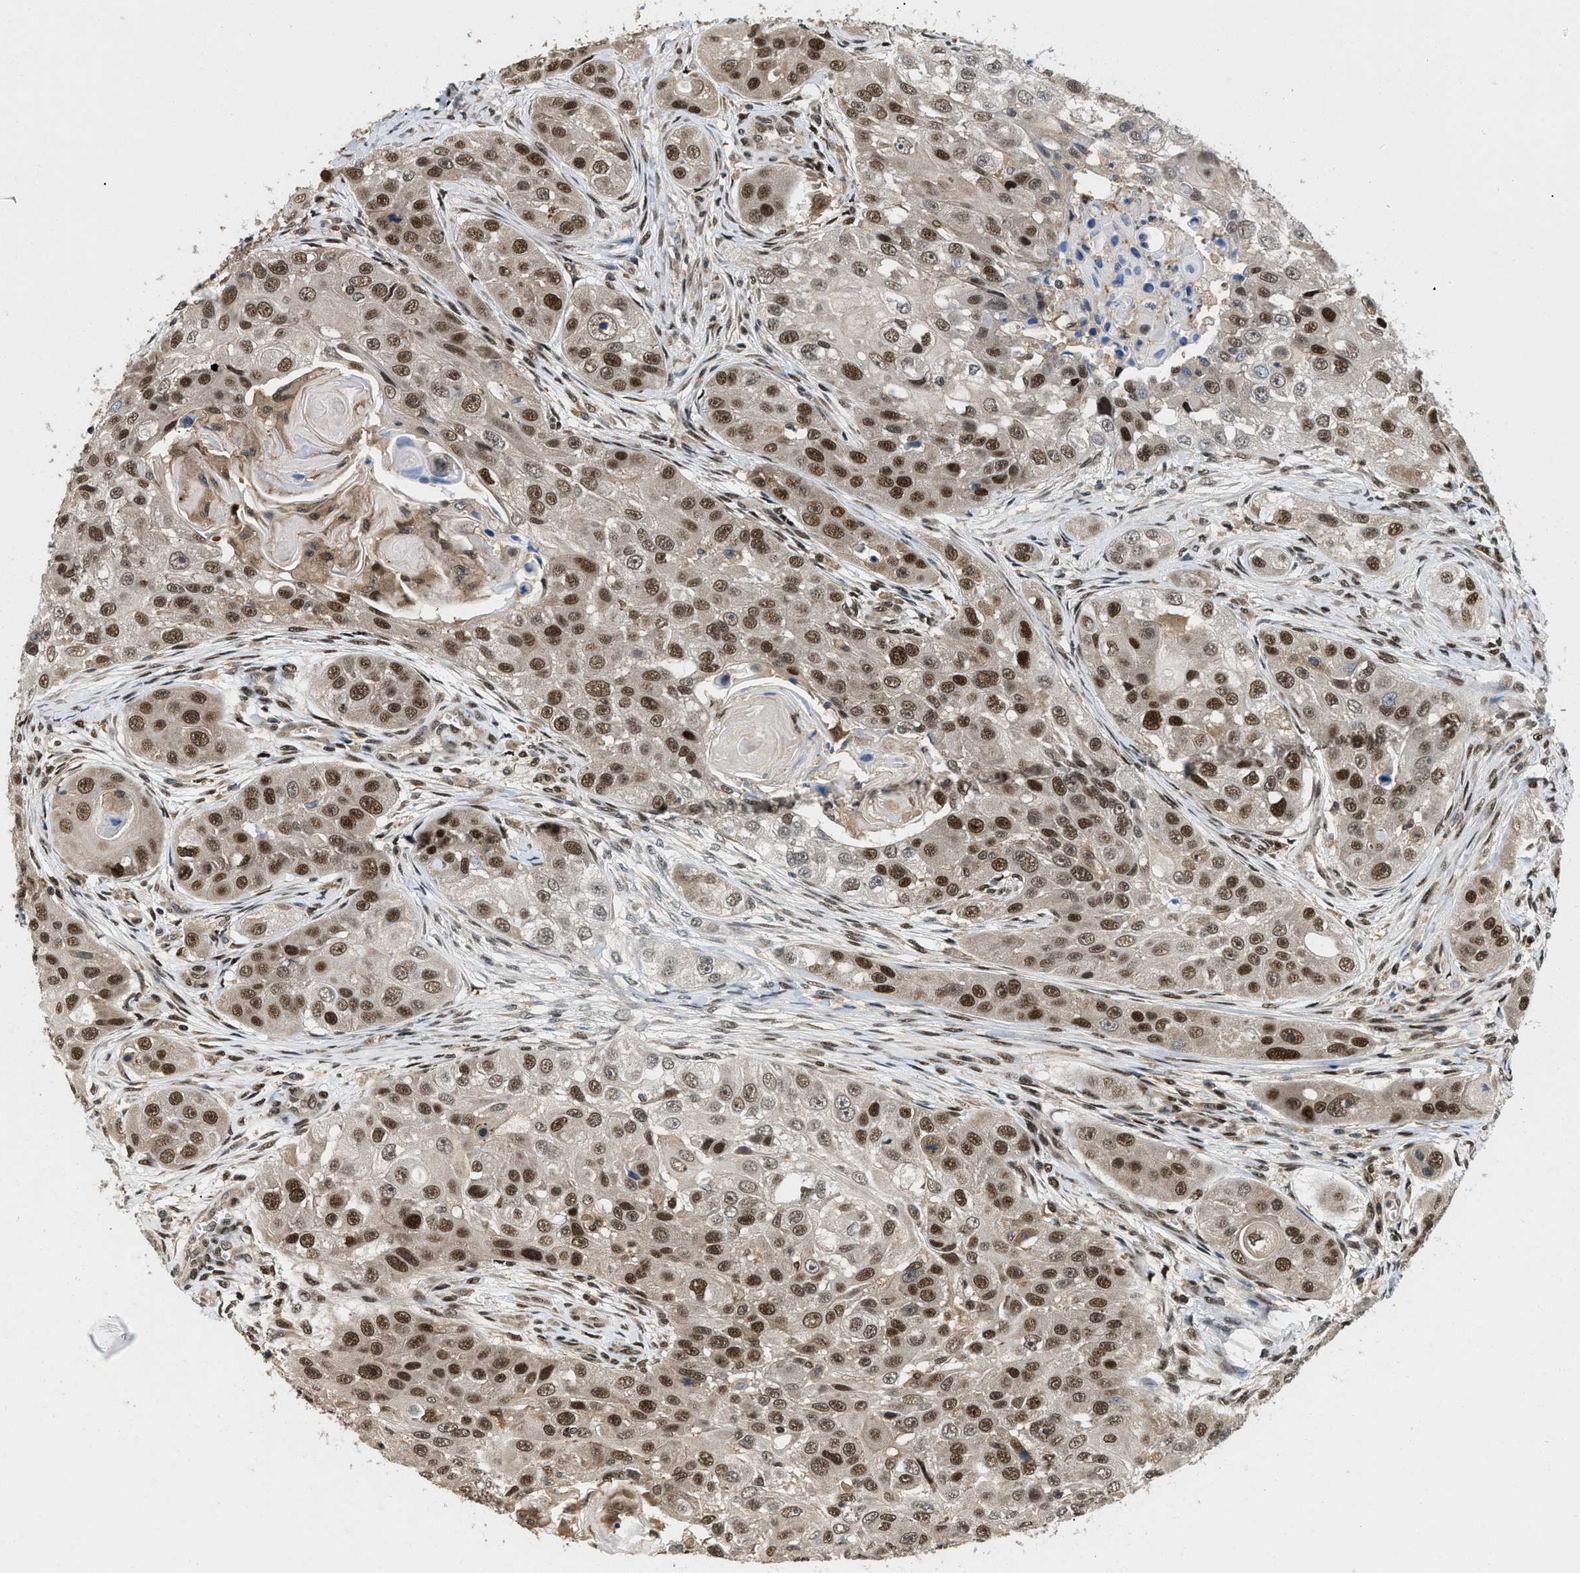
{"staining": {"intensity": "strong", "quantity": ">75%", "location": "cytoplasmic/membranous,nuclear"}, "tissue": "head and neck cancer", "cell_type": "Tumor cells", "image_type": "cancer", "snomed": [{"axis": "morphology", "description": "Normal tissue, NOS"}, {"axis": "morphology", "description": "Squamous cell carcinoma, NOS"}, {"axis": "topography", "description": "Skeletal muscle"}, {"axis": "topography", "description": "Head-Neck"}], "caption": "A micrograph showing strong cytoplasmic/membranous and nuclear positivity in approximately >75% of tumor cells in head and neck squamous cell carcinoma, as visualized by brown immunohistochemical staining.", "gene": "ATF7IP", "patient": {"sex": "male", "age": 51}}